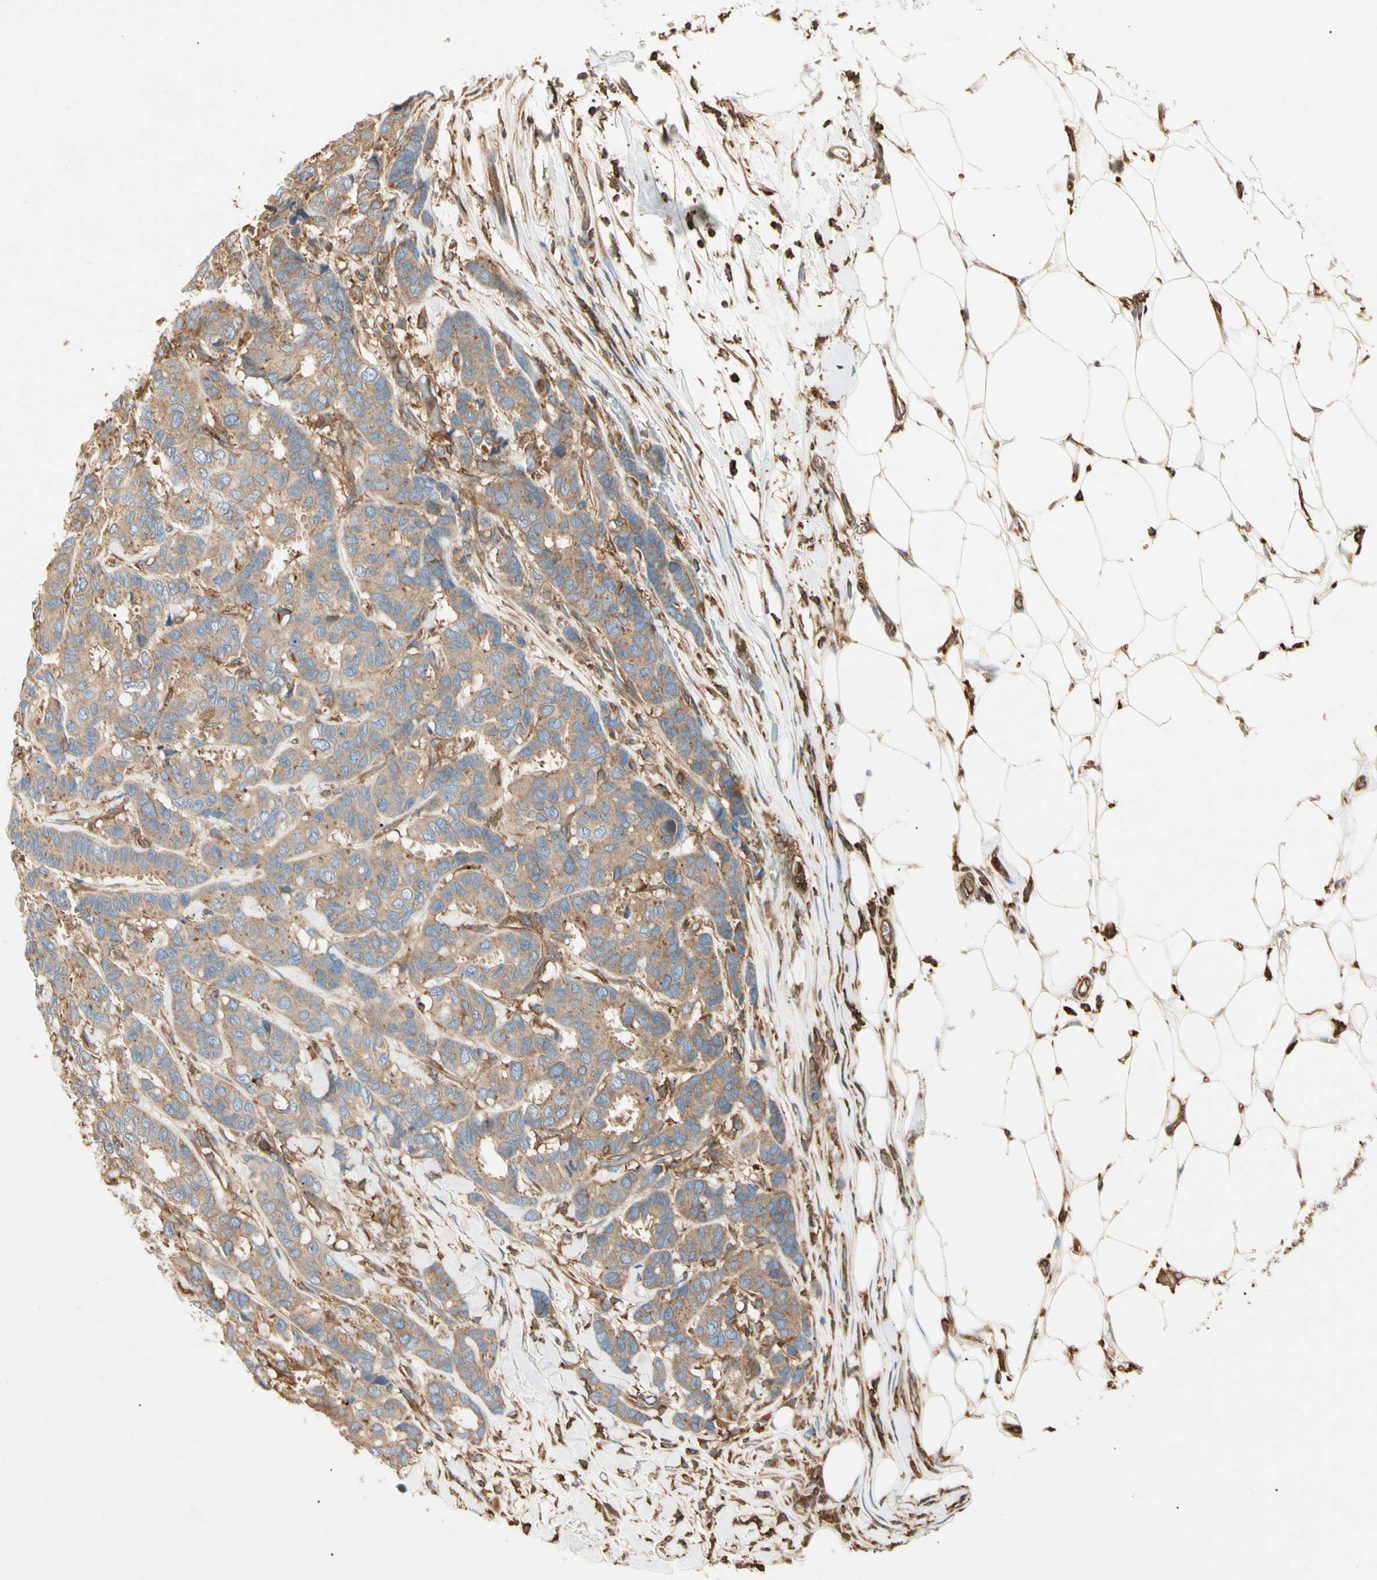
{"staining": {"intensity": "moderate", "quantity": ">75%", "location": "cytoplasmic/membranous"}, "tissue": "breast cancer", "cell_type": "Tumor cells", "image_type": "cancer", "snomed": [{"axis": "morphology", "description": "Duct carcinoma"}, {"axis": "topography", "description": "Breast"}], "caption": "Moderate cytoplasmic/membranous protein positivity is present in approximately >75% of tumor cells in breast cancer (intraductal carcinoma). Immunohistochemistry stains the protein of interest in brown and the nuclei are stained blue.", "gene": "ARPC2", "patient": {"sex": "female", "age": 87}}